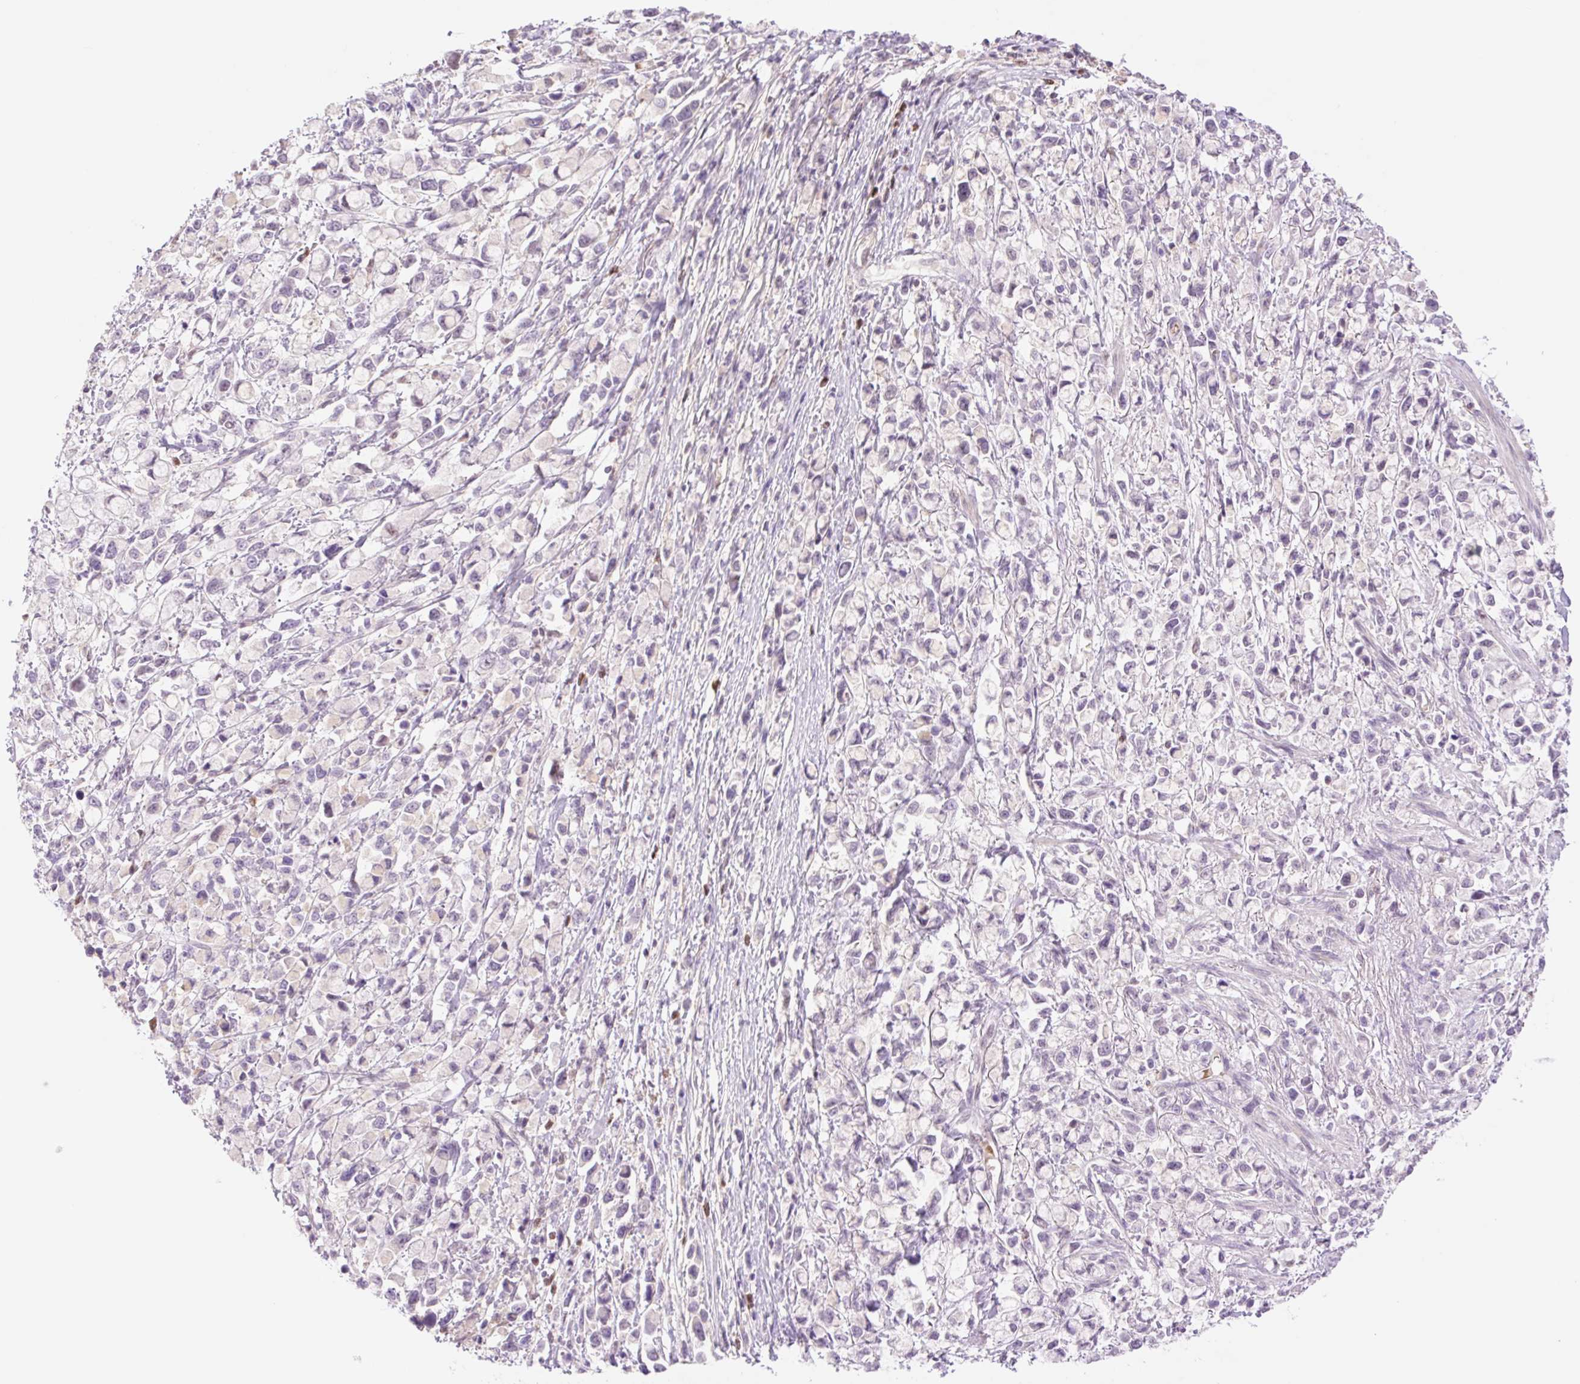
{"staining": {"intensity": "negative", "quantity": "none", "location": "none"}, "tissue": "stomach cancer", "cell_type": "Tumor cells", "image_type": "cancer", "snomed": [{"axis": "morphology", "description": "Adenocarcinoma, NOS"}, {"axis": "topography", "description": "Stomach"}], "caption": "A high-resolution photomicrograph shows immunohistochemistry staining of stomach cancer, which exhibits no significant expression in tumor cells.", "gene": "HEBP1", "patient": {"sex": "female", "age": 81}}